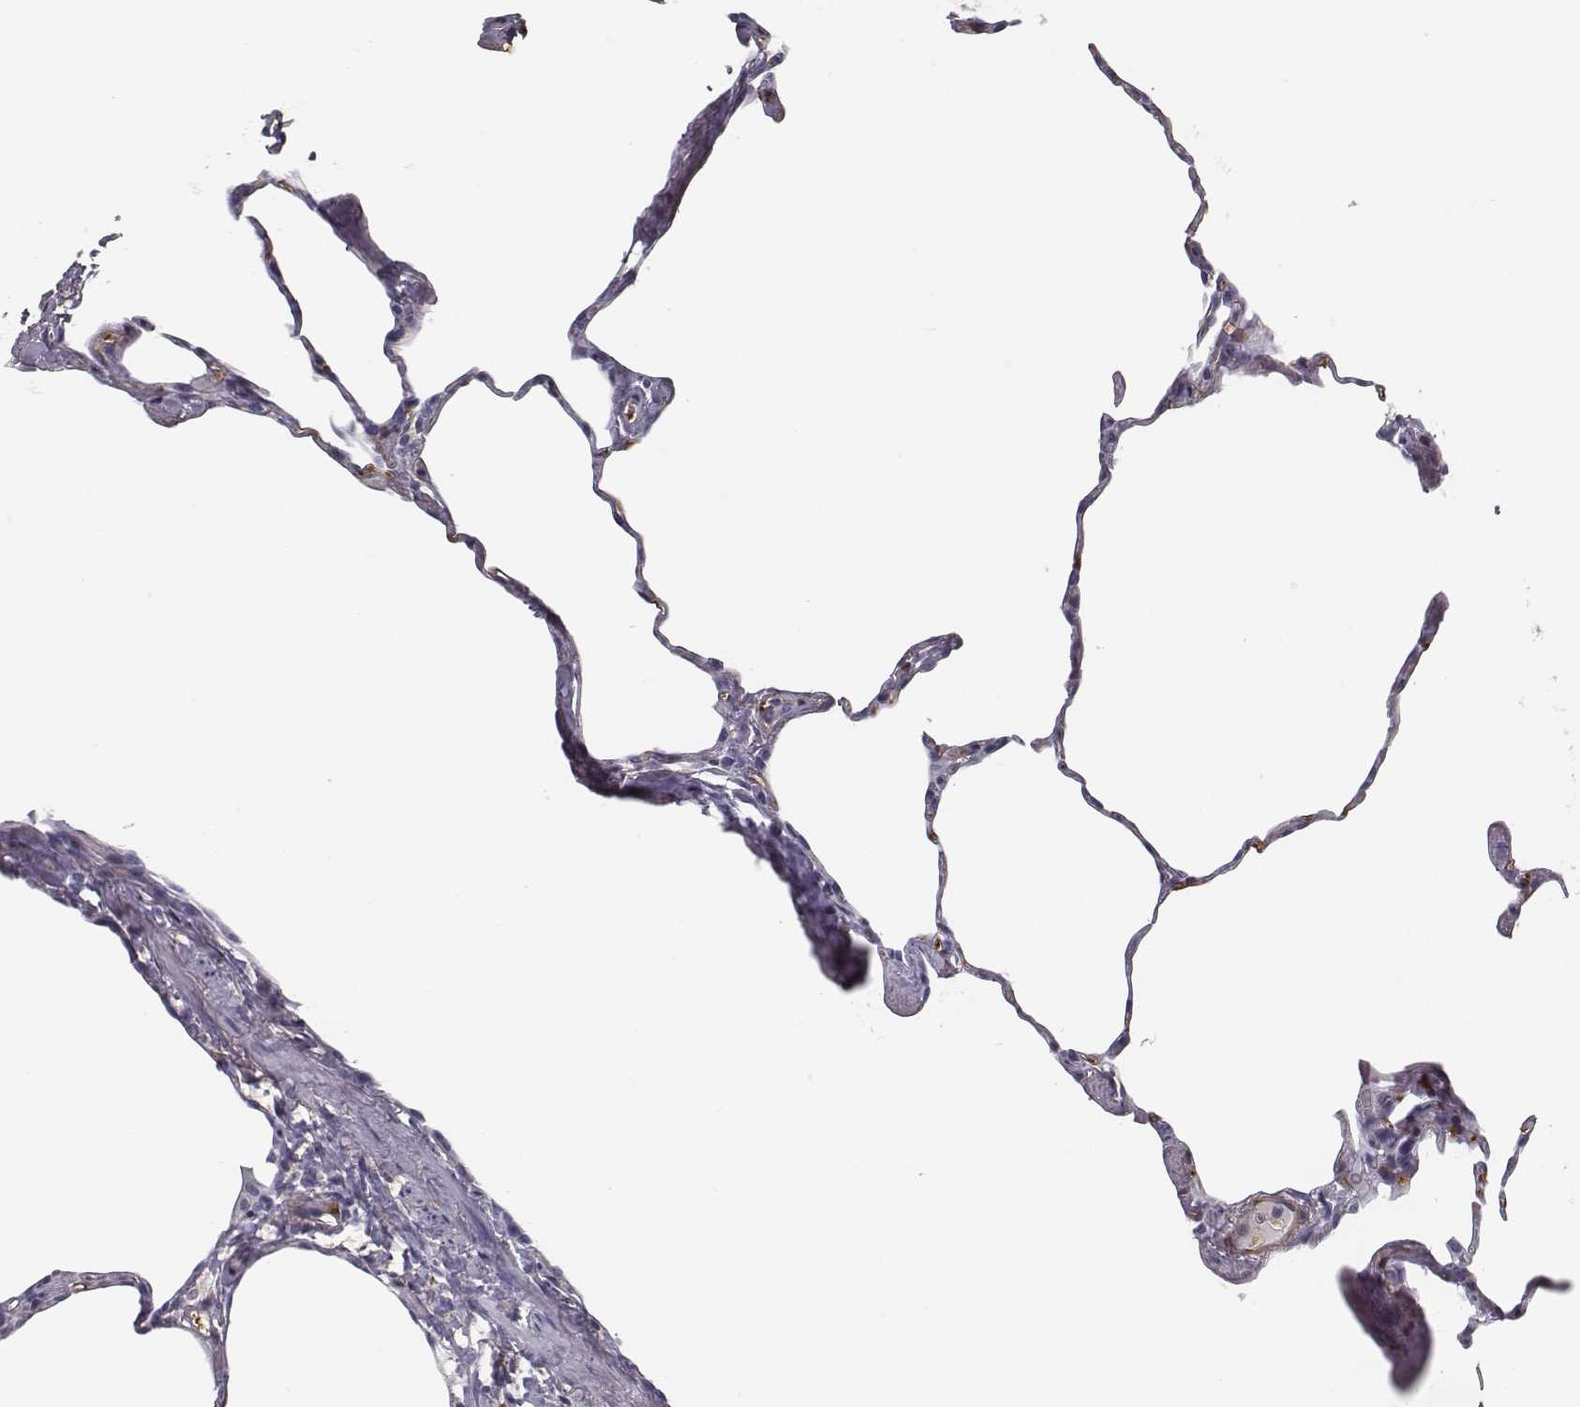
{"staining": {"intensity": "negative", "quantity": "none", "location": "none"}, "tissue": "lung", "cell_type": "Alveolar cells", "image_type": "normal", "snomed": [{"axis": "morphology", "description": "Normal tissue, NOS"}, {"axis": "topography", "description": "Lung"}], "caption": "Alveolar cells are negative for protein expression in unremarkable human lung. The staining is performed using DAB brown chromogen with nuclei counter-stained in using hematoxylin.", "gene": "ISYNA1", "patient": {"sex": "male", "age": 65}}